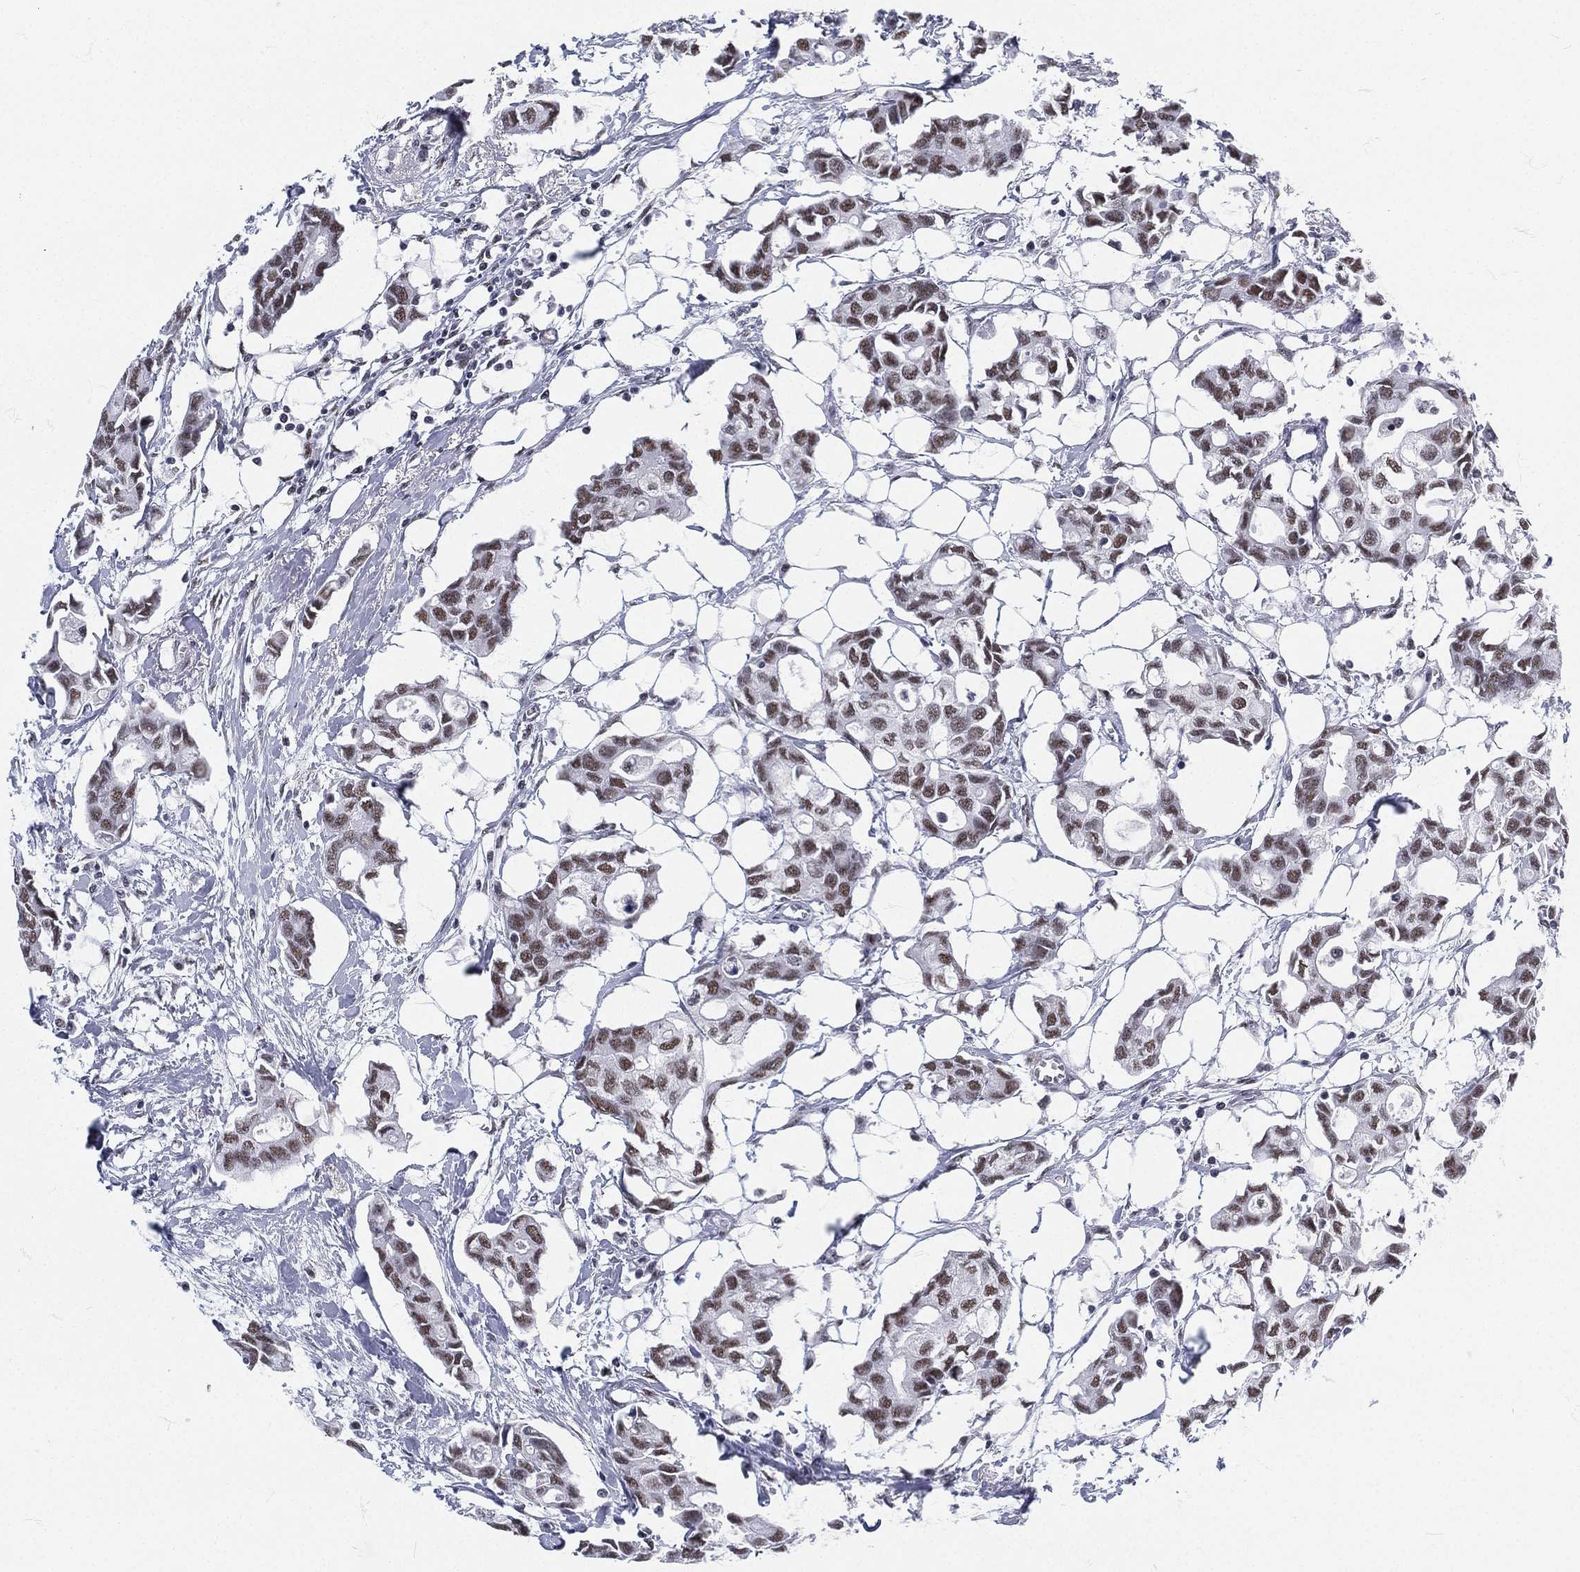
{"staining": {"intensity": "moderate", "quantity": "25%-75%", "location": "nuclear"}, "tissue": "breast cancer", "cell_type": "Tumor cells", "image_type": "cancer", "snomed": [{"axis": "morphology", "description": "Duct carcinoma"}, {"axis": "topography", "description": "Breast"}], "caption": "Breast cancer was stained to show a protein in brown. There is medium levels of moderate nuclear staining in about 25%-75% of tumor cells.", "gene": "MAPK8IP1", "patient": {"sex": "female", "age": 83}}